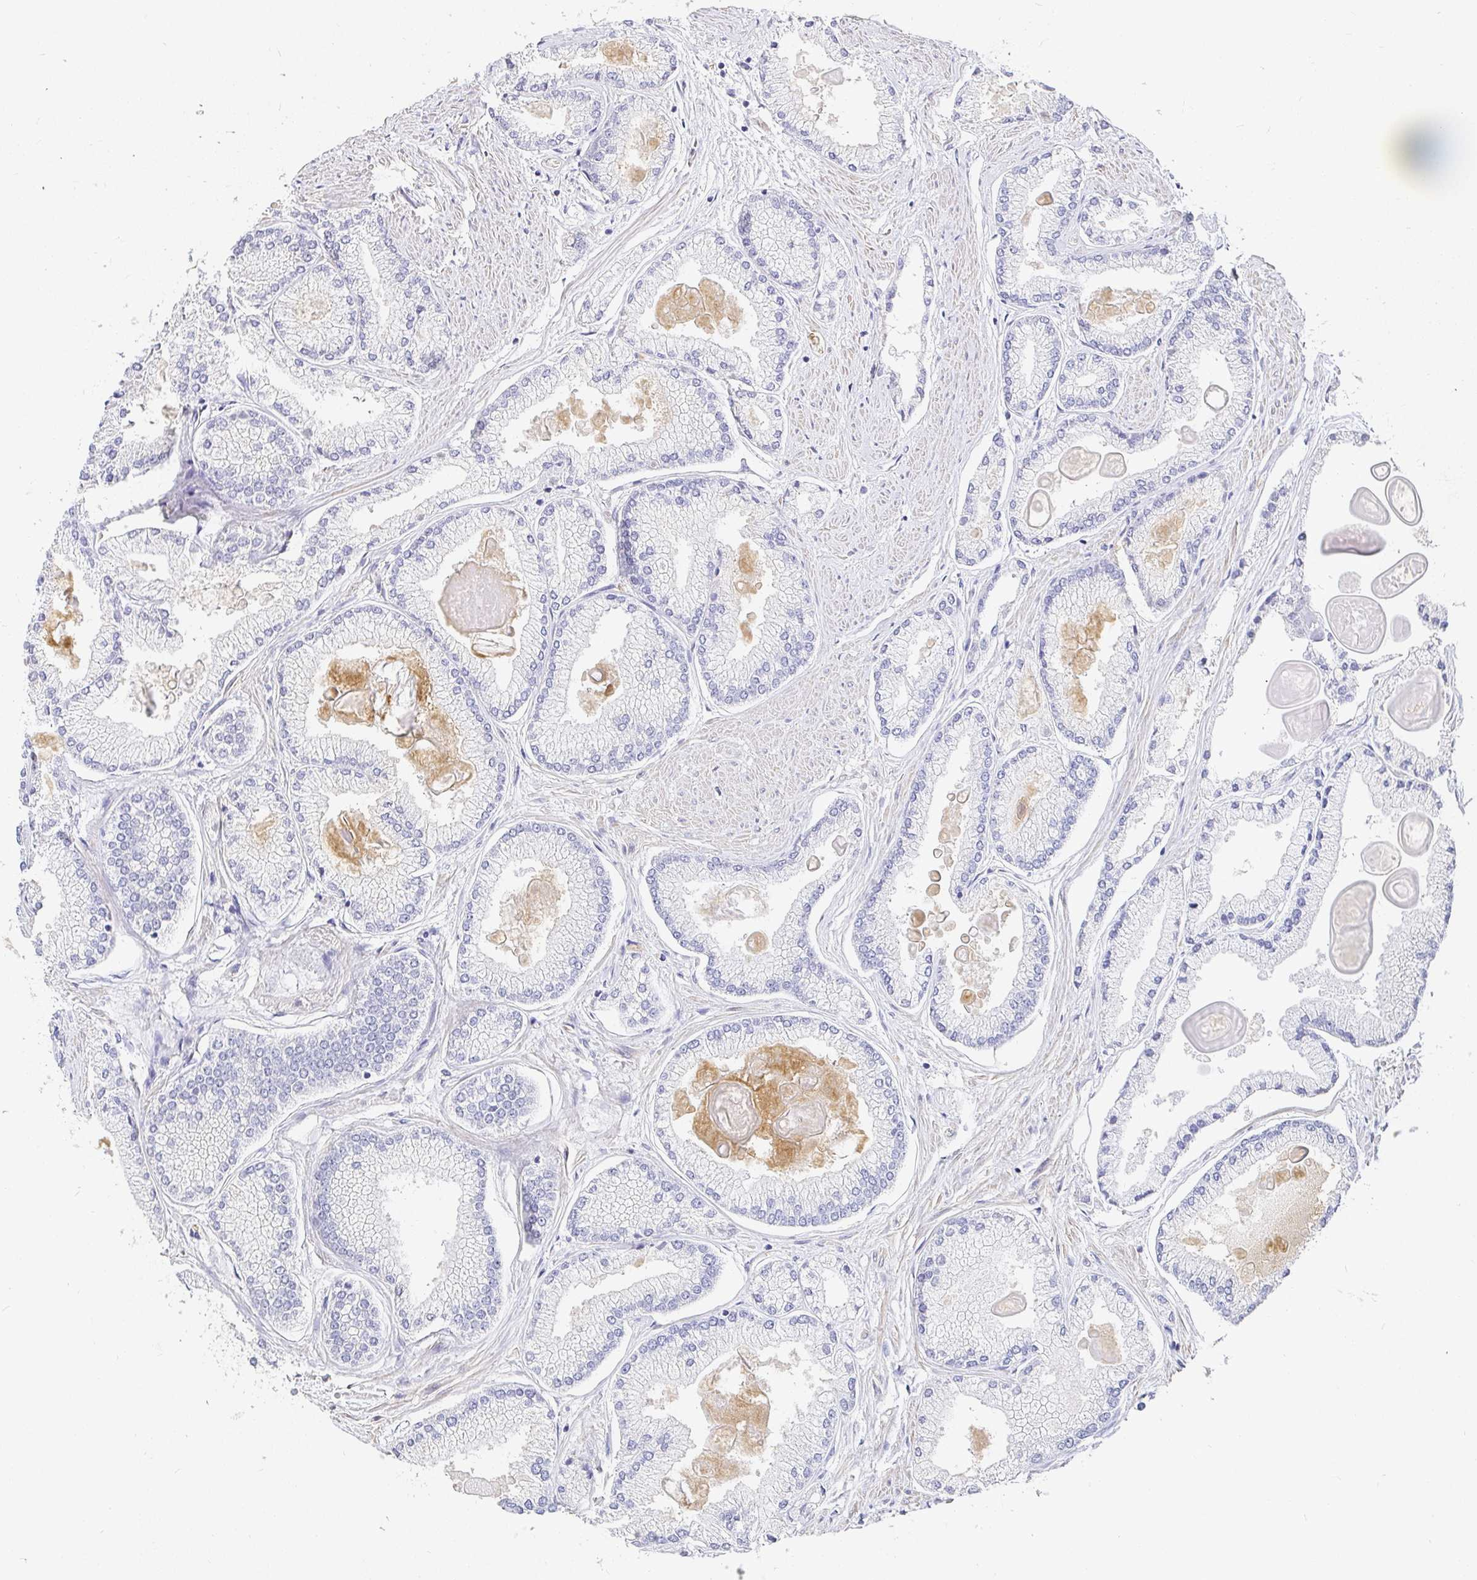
{"staining": {"intensity": "negative", "quantity": "none", "location": "none"}, "tissue": "prostate cancer", "cell_type": "Tumor cells", "image_type": "cancer", "snomed": [{"axis": "morphology", "description": "Adenocarcinoma, High grade"}, {"axis": "topography", "description": "Prostate"}], "caption": "This micrograph is of high-grade adenocarcinoma (prostate) stained with immunohistochemistry (IHC) to label a protein in brown with the nuclei are counter-stained blue. There is no expression in tumor cells. The staining was performed using DAB (3,3'-diaminobenzidine) to visualize the protein expression in brown, while the nuclei were stained in blue with hematoxylin (Magnification: 20x).", "gene": "FGF21", "patient": {"sex": "male", "age": 68}}